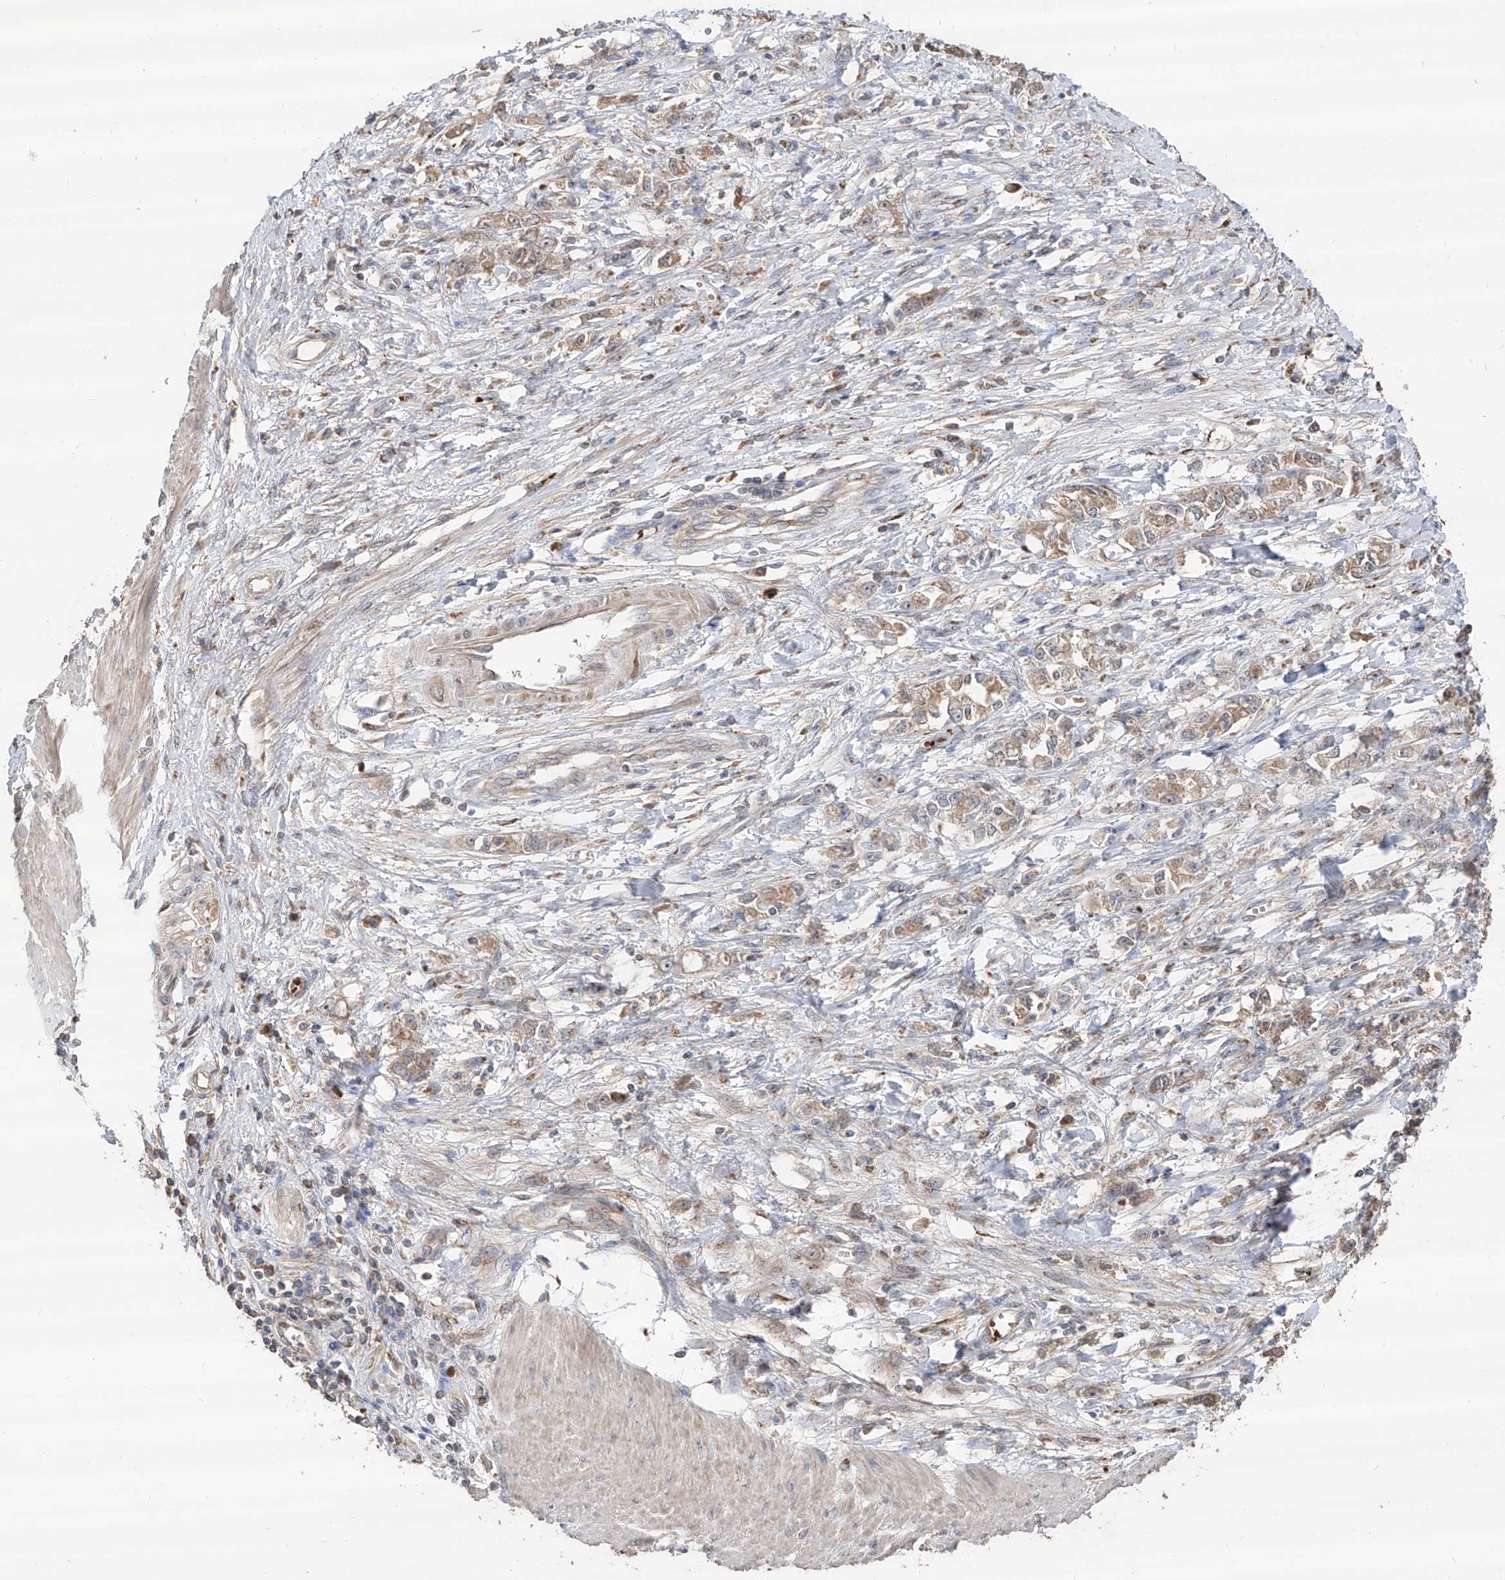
{"staining": {"intensity": "weak", "quantity": ">75%", "location": "cytoplasmic/membranous"}, "tissue": "stomach cancer", "cell_type": "Tumor cells", "image_type": "cancer", "snomed": [{"axis": "morphology", "description": "Adenocarcinoma, NOS"}, {"axis": "topography", "description": "Stomach"}], "caption": "Human adenocarcinoma (stomach) stained for a protein (brown) displays weak cytoplasmic/membranous positive staining in approximately >75% of tumor cells.", "gene": "EDN1", "patient": {"sex": "female", "age": 76}}